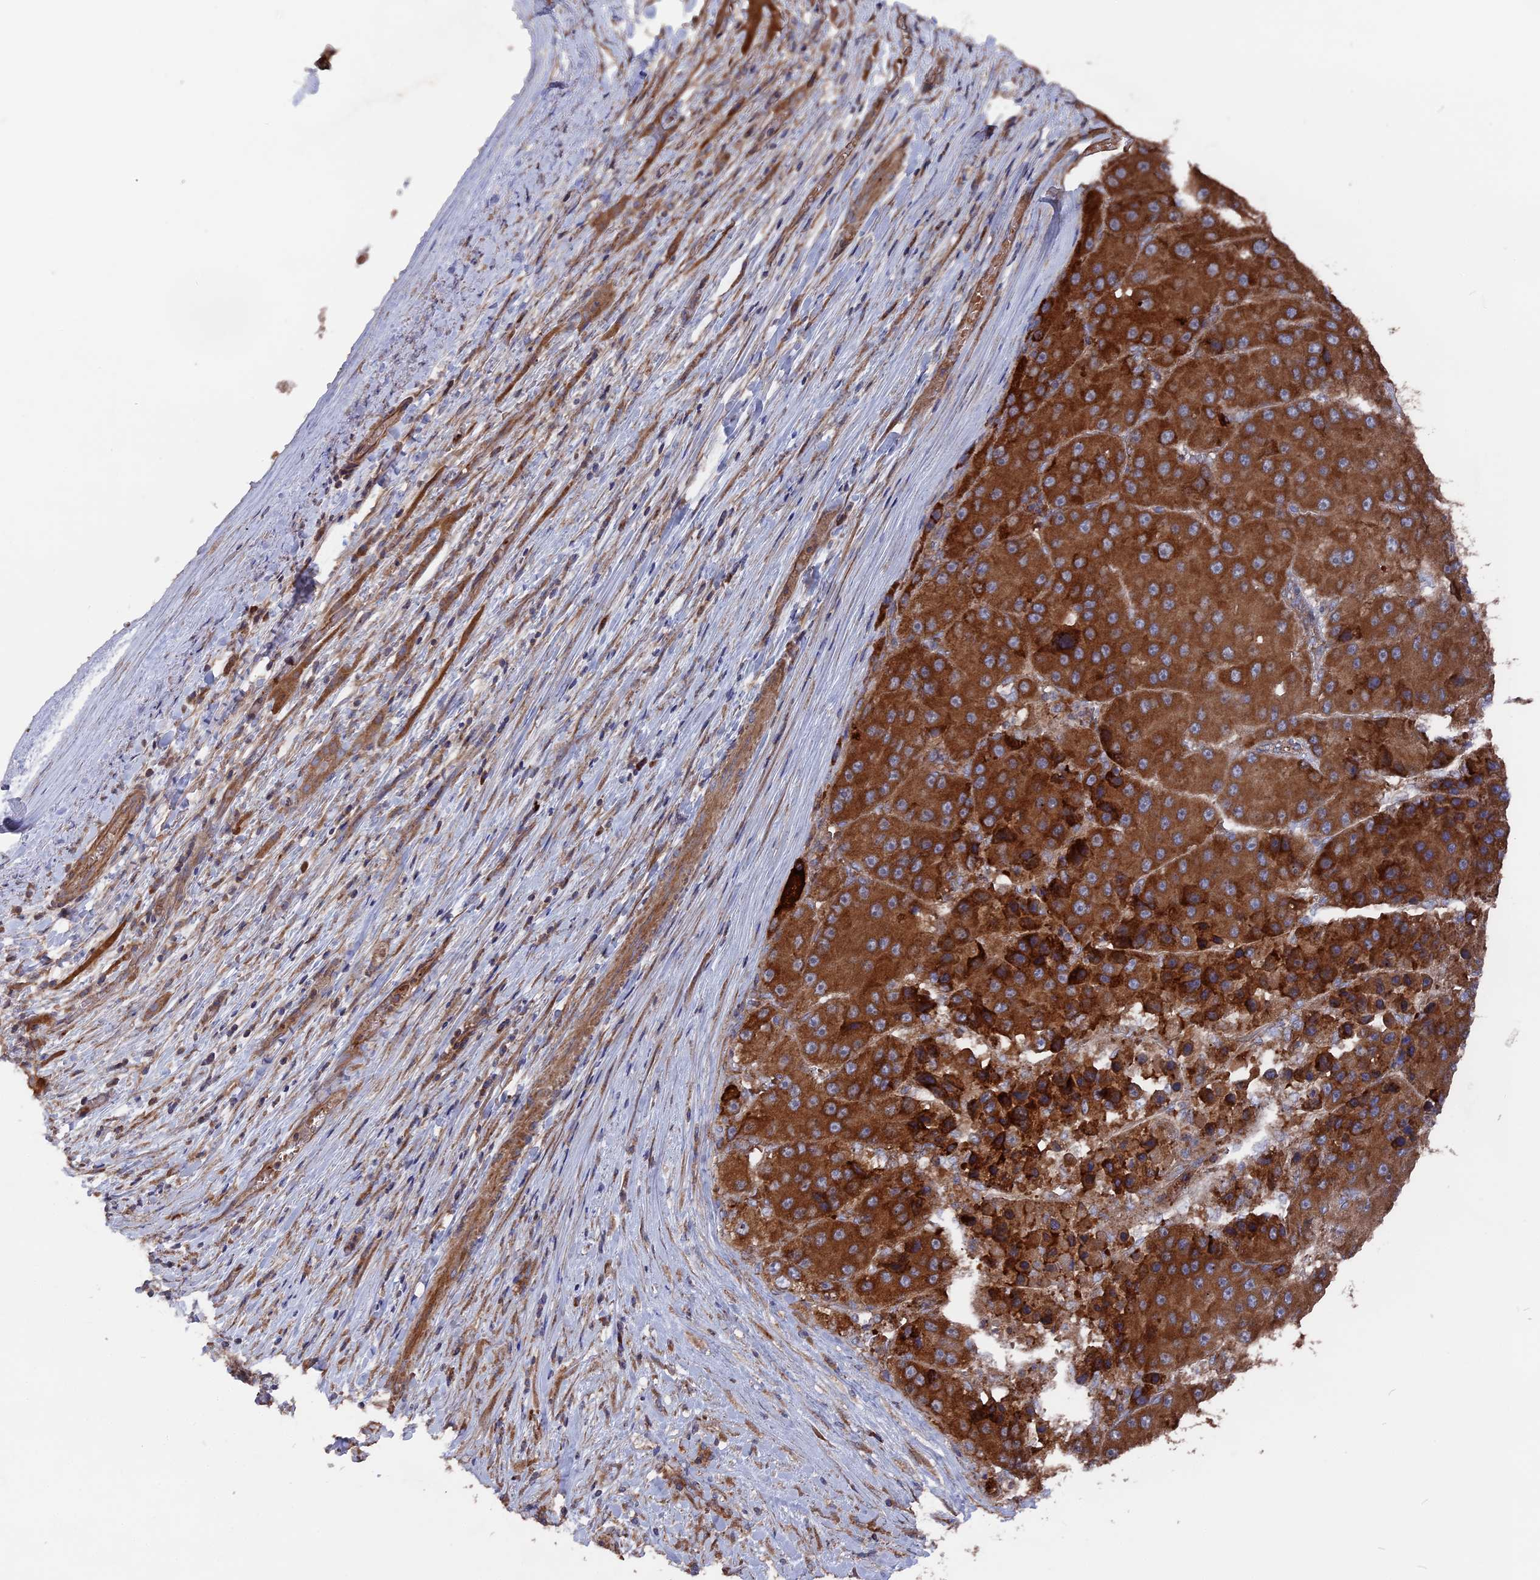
{"staining": {"intensity": "strong", "quantity": ">75%", "location": "cytoplasmic/membranous"}, "tissue": "liver cancer", "cell_type": "Tumor cells", "image_type": "cancer", "snomed": [{"axis": "morphology", "description": "Carcinoma, Hepatocellular, NOS"}, {"axis": "topography", "description": "Liver"}], "caption": "Immunohistochemistry (IHC) histopathology image of neoplastic tissue: human hepatocellular carcinoma (liver) stained using IHC shows high levels of strong protein expression localized specifically in the cytoplasmic/membranous of tumor cells, appearing as a cytoplasmic/membranous brown color.", "gene": "TELO2", "patient": {"sex": "female", "age": 73}}